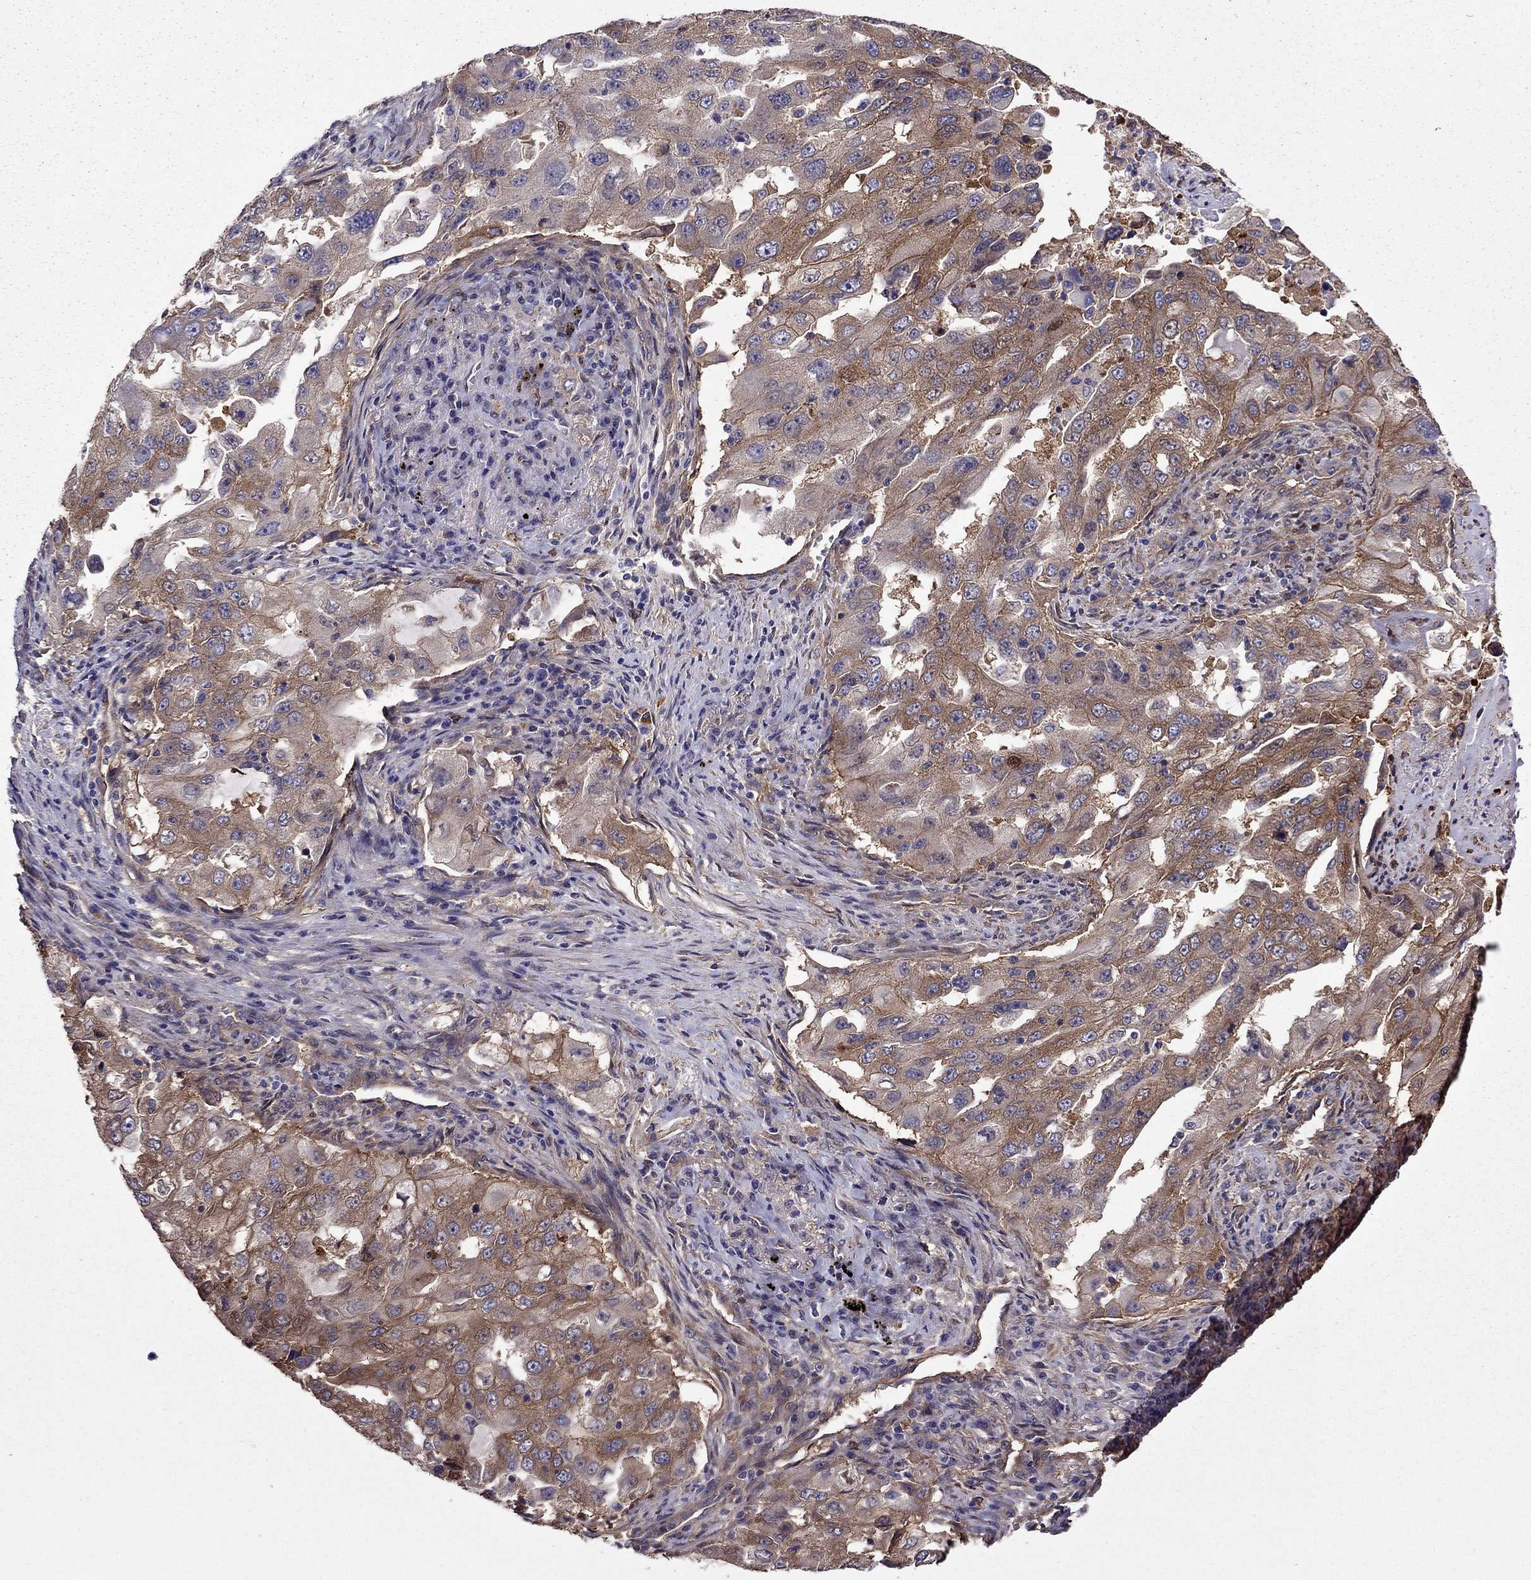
{"staining": {"intensity": "strong", "quantity": ">75%", "location": "cytoplasmic/membranous"}, "tissue": "lung cancer", "cell_type": "Tumor cells", "image_type": "cancer", "snomed": [{"axis": "morphology", "description": "Adenocarcinoma, NOS"}, {"axis": "topography", "description": "Lung"}], "caption": "This image demonstrates IHC staining of lung adenocarcinoma, with high strong cytoplasmic/membranous positivity in approximately >75% of tumor cells.", "gene": "ITGB1", "patient": {"sex": "female", "age": 61}}